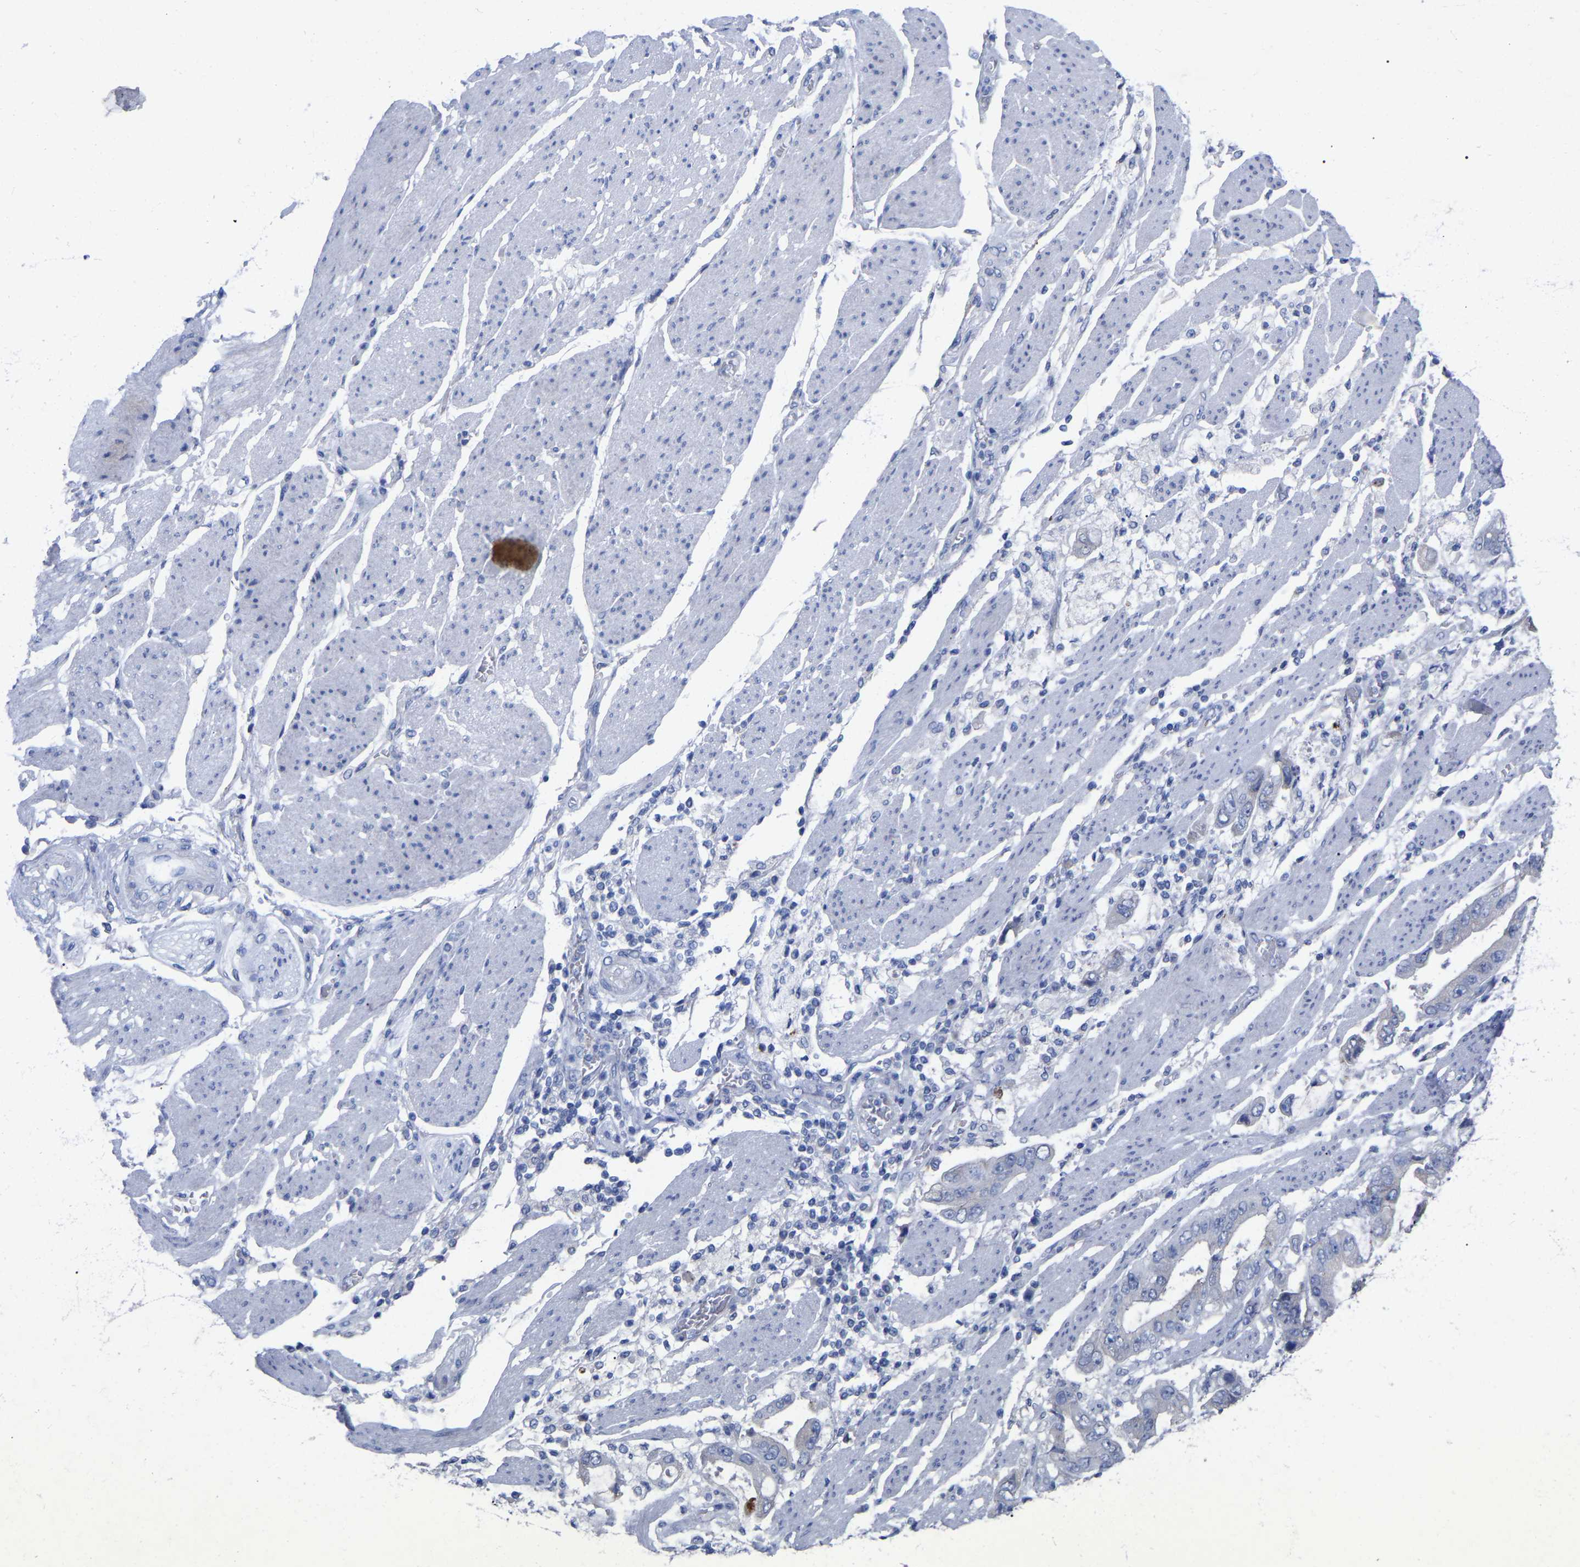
{"staining": {"intensity": "negative", "quantity": "none", "location": "none"}, "tissue": "stomach cancer", "cell_type": "Tumor cells", "image_type": "cancer", "snomed": [{"axis": "morphology", "description": "Normal tissue, NOS"}, {"axis": "morphology", "description": "Adenocarcinoma, NOS"}, {"axis": "topography", "description": "Stomach"}], "caption": "Immunohistochemistry photomicrograph of stomach adenocarcinoma stained for a protein (brown), which demonstrates no expression in tumor cells. (Brightfield microscopy of DAB (3,3'-diaminobenzidine) IHC at high magnification).", "gene": "STRIP2", "patient": {"sex": "male", "age": 62}}